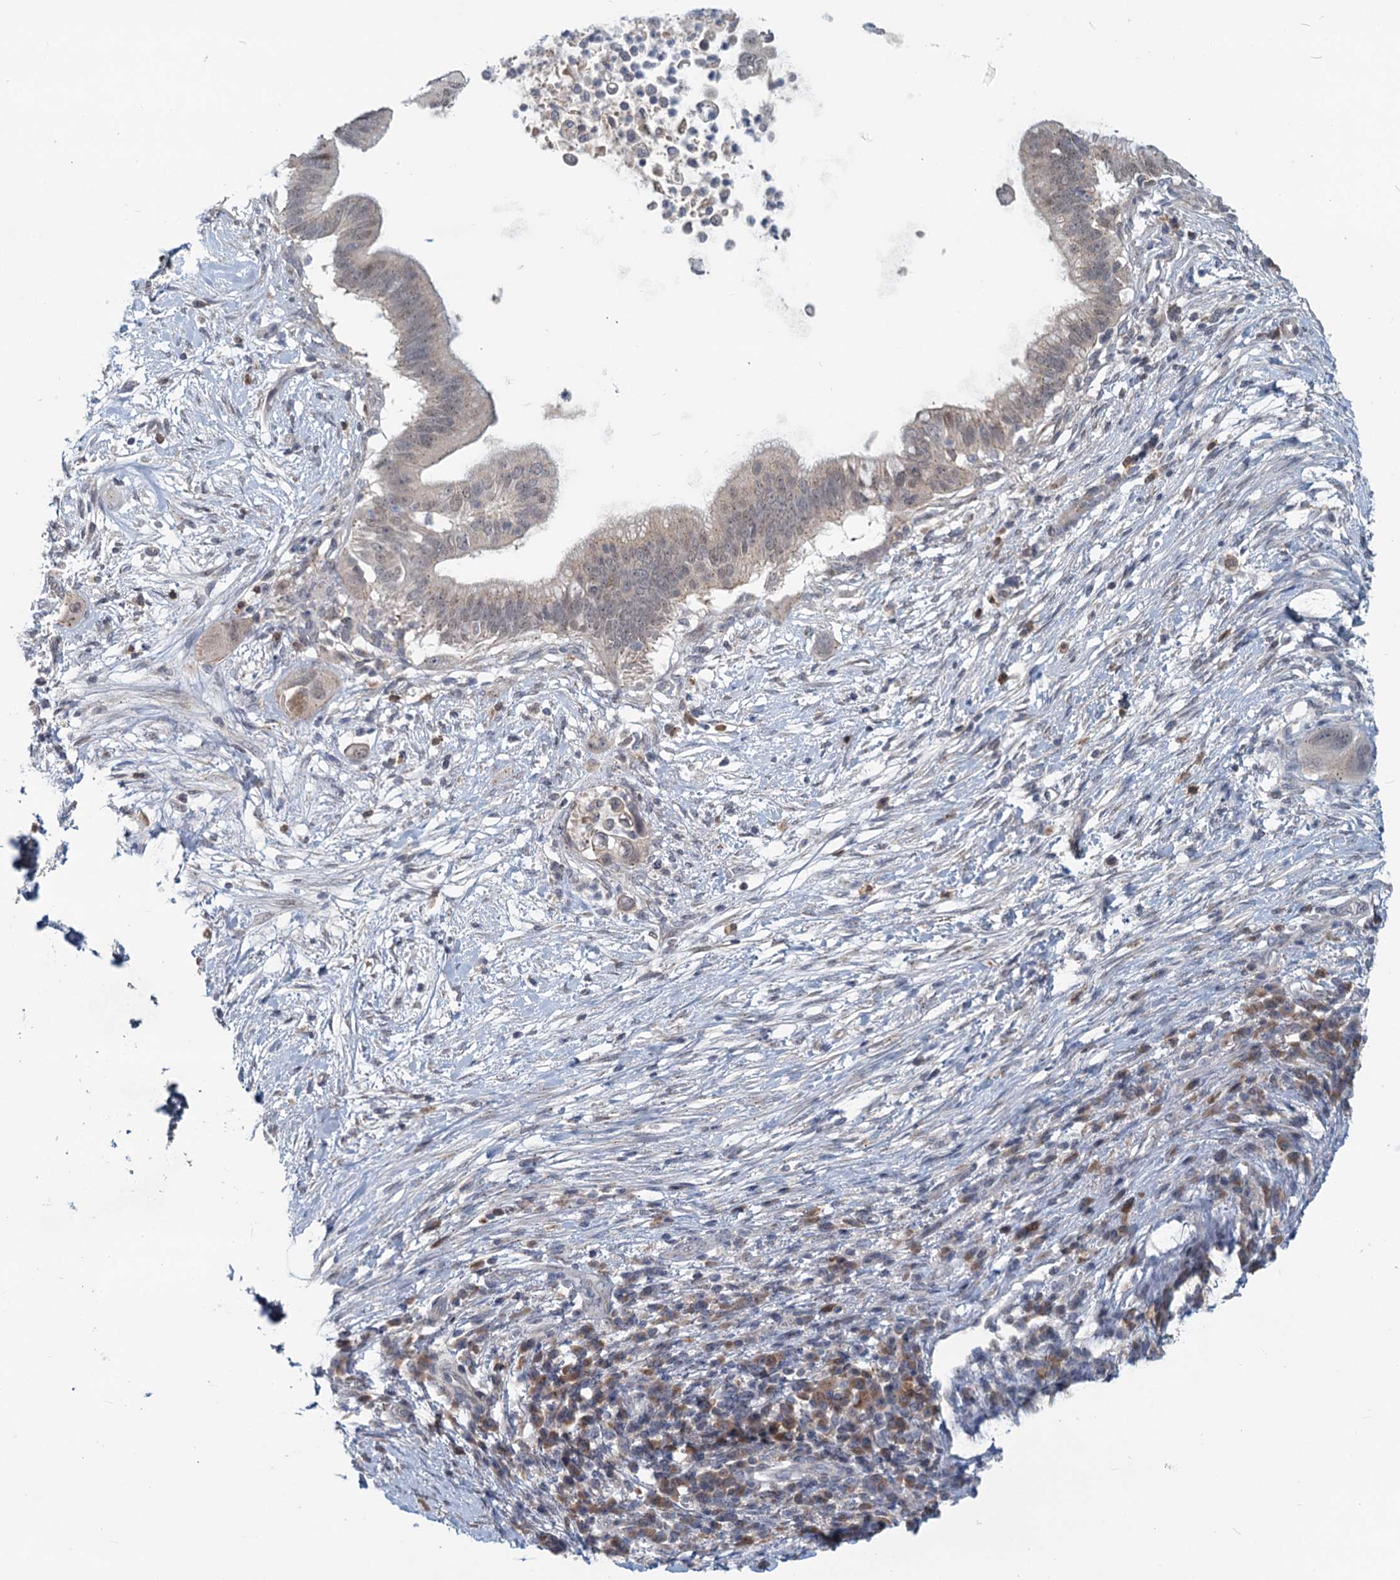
{"staining": {"intensity": "negative", "quantity": "none", "location": "none"}, "tissue": "pancreatic cancer", "cell_type": "Tumor cells", "image_type": "cancer", "snomed": [{"axis": "morphology", "description": "Adenocarcinoma, NOS"}, {"axis": "topography", "description": "Pancreas"}], "caption": "Immunohistochemistry (IHC) of human pancreatic cancer (adenocarcinoma) reveals no positivity in tumor cells.", "gene": "STAP1", "patient": {"sex": "male", "age": 68}}